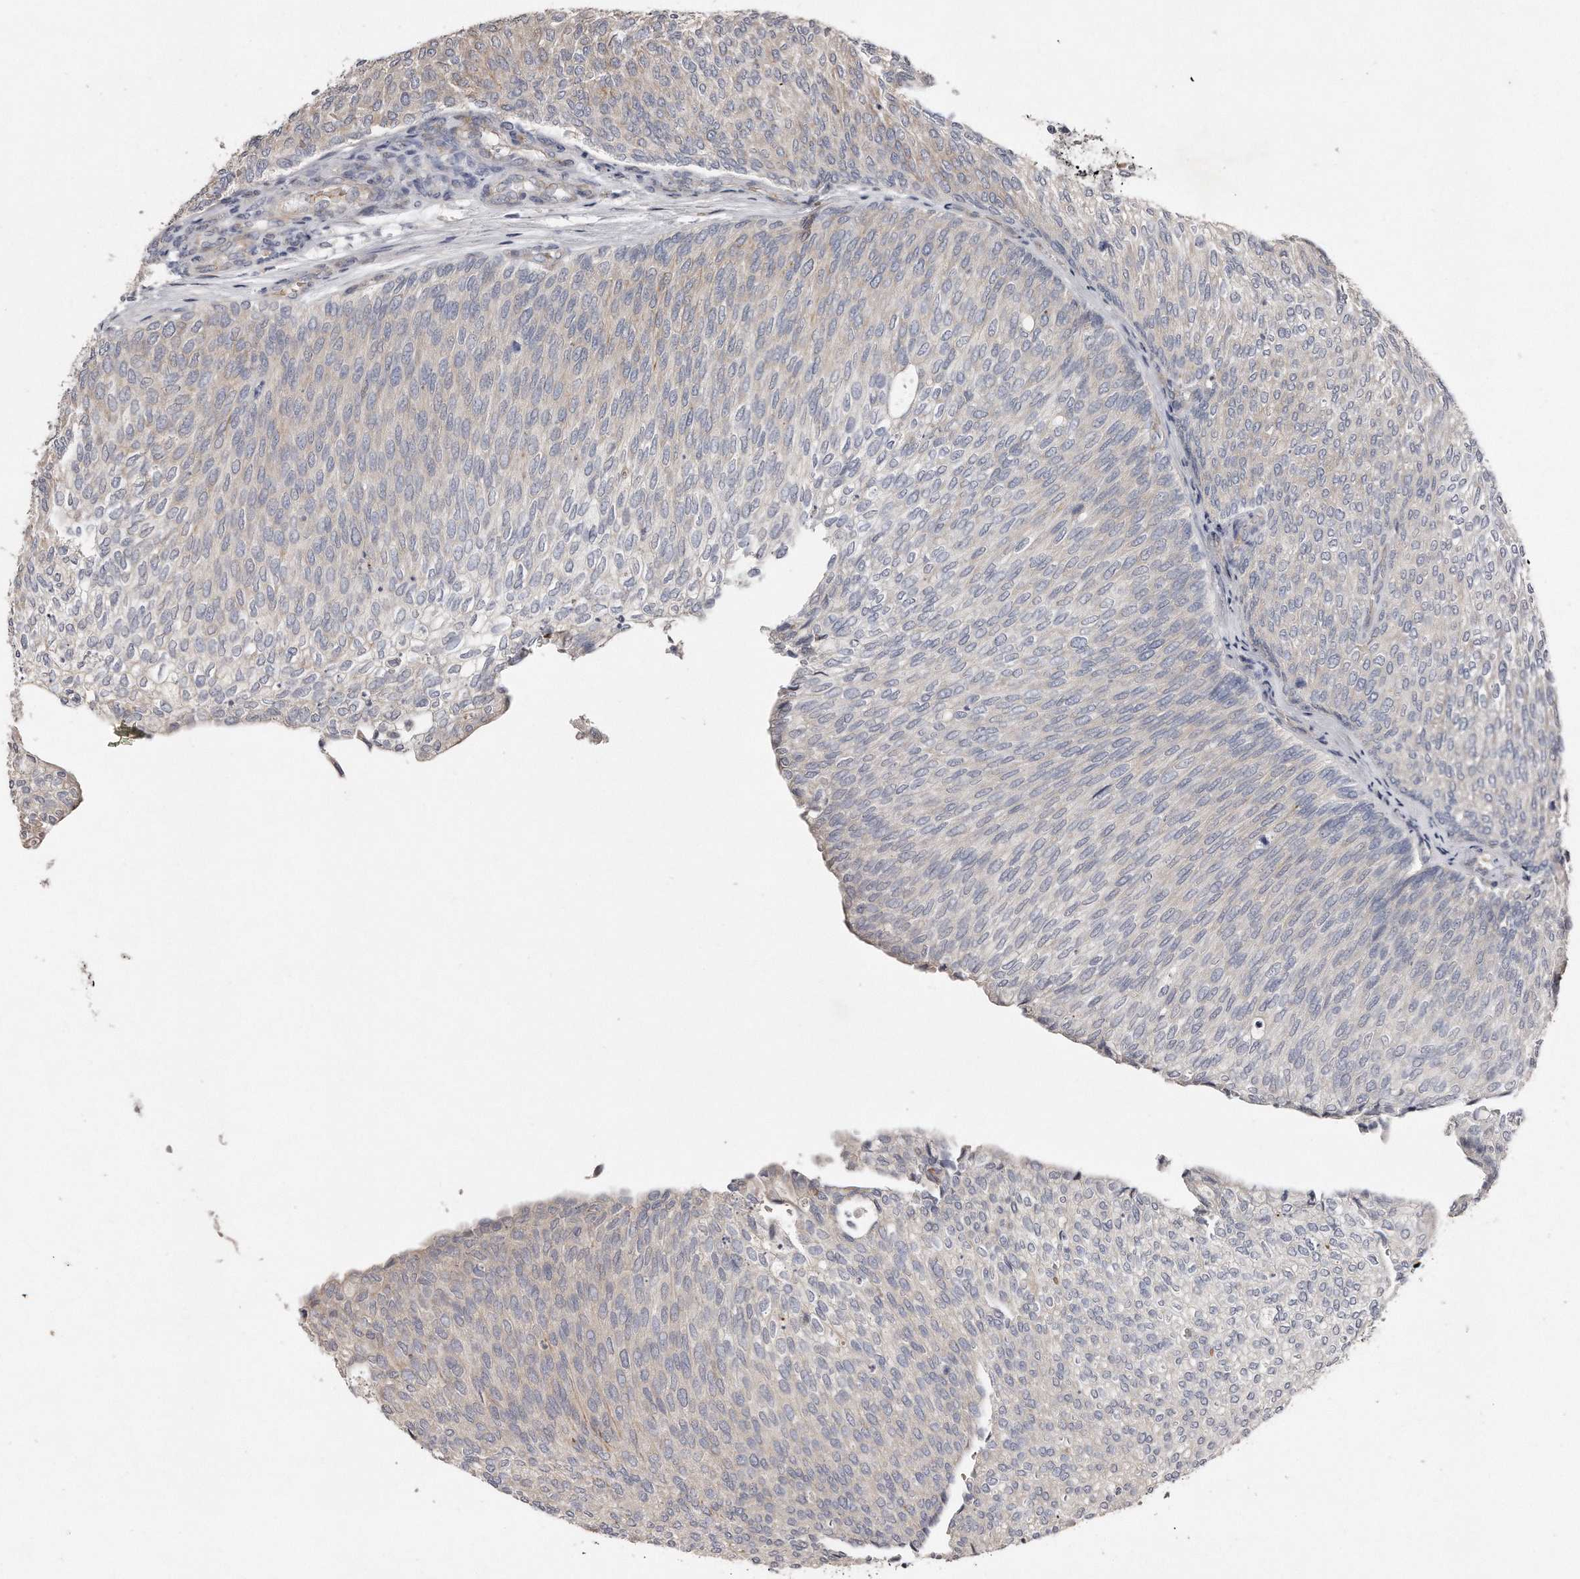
{"staining": {"intensity": "weak", "quantity": "<25%", "location": "cytoplasmic/membranous"}, "tissue": "urothelial cancer", "cell_type": "Tumor cells", "image_type": "cancer", "snomed": [{"axis": "morphology", "description": "Urothelial carcinoma, Low grade"}, {"axis": "topography", "description": "Urinary bladder"}], "caption": "Urothelial carcinoma (low-grade) was stained to show a protein in brown. There is no significant expression in tumor cells.", "gene": "TECR", "patient": {"sex": "female", "age": 79}}